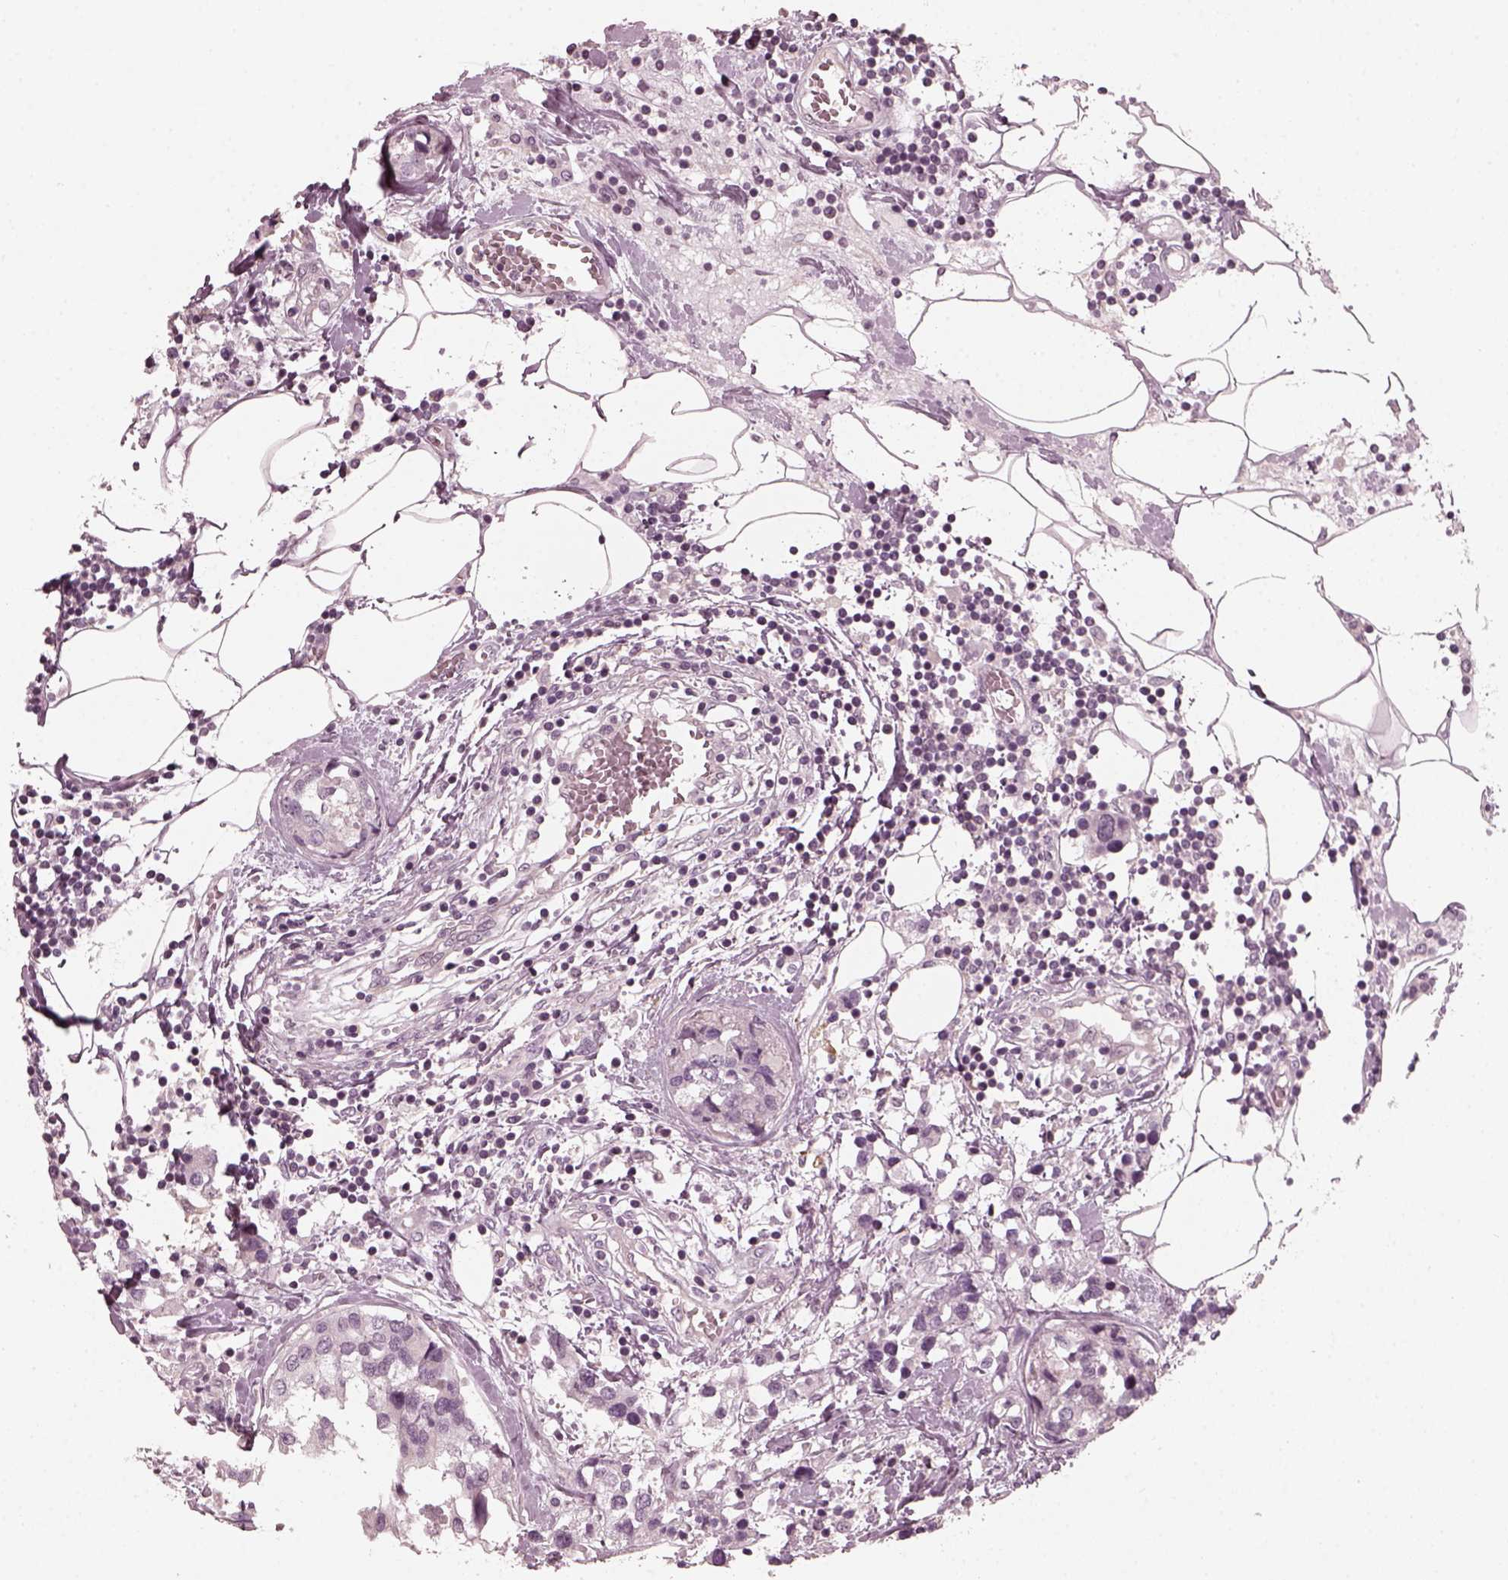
{"staining": {"intensity": "negative", "quantity": "none", "location": "none"}, "tissue": "breast cancer", "cell_type": "Tumor cells", "image_type": "cancer", "snomed": [{"axis": "morphology", "description": "Lobular carcinoma"}, {"axis": "topography", "description": "Breast"}], "caption": "Protein analysis of lobular carcinoma (breast) exhibits no significant expression in tumor cells. (Brightfield microscopy of DAB (3,3'-diaminobenzidine) IHC at high magnification).", "gene": "CHIT1", "patient": {"sex": "female", "age": 59}}